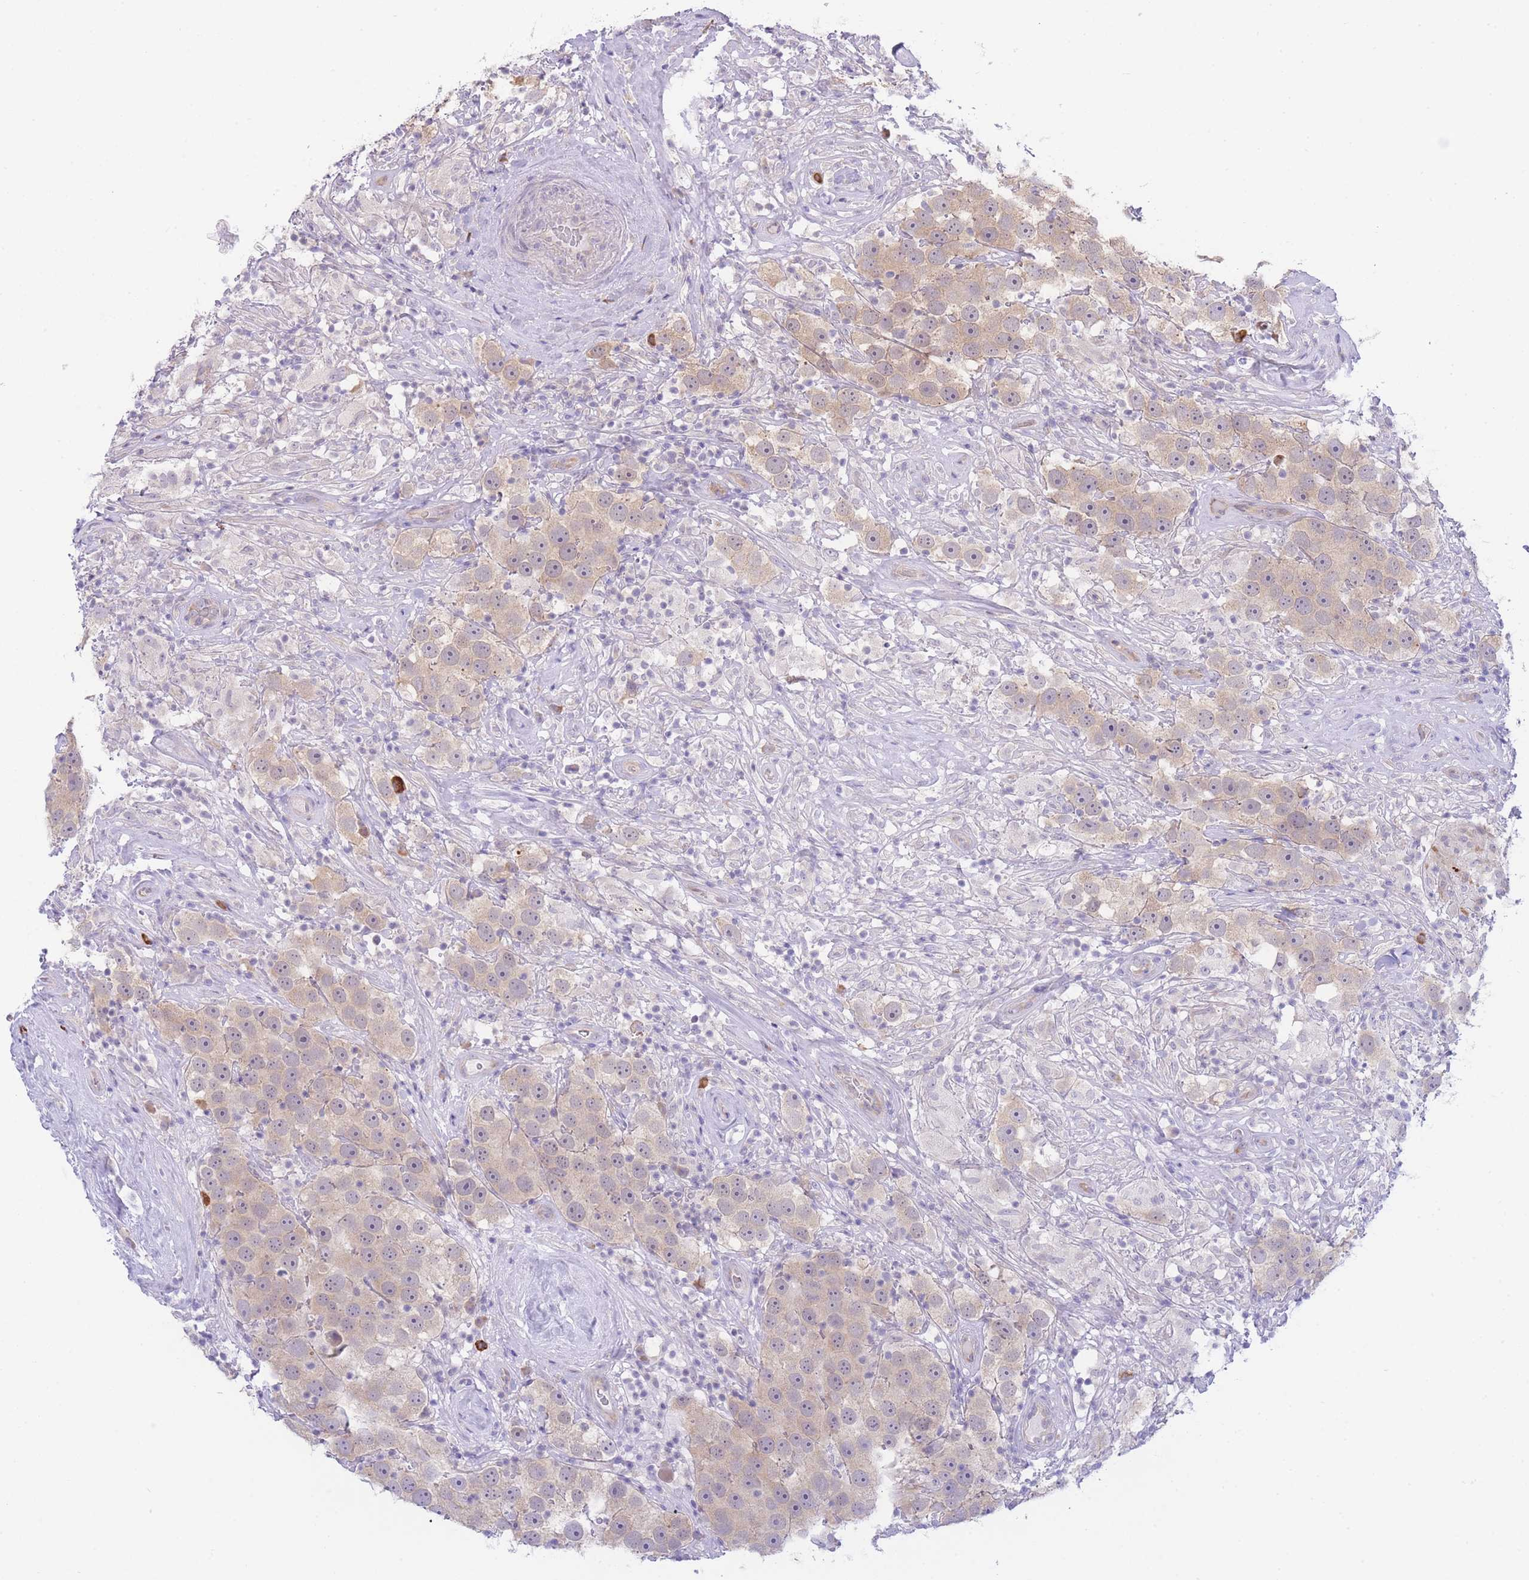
{"staining": {"intensity": "weak", "quantity": ">75%", "location": "cytoplasmic/membranous"}, "tissue": "testis cancer", "cell_type": "Tumor cells", "image_type": "cancer", "snomed": [{"axis": "morphology", "description": "Seminoma, NOS"}, {"axis": "topography", "description": "Testis"}], "caption": "Immunohistochemical staining of human testis cancer (seminoma) reveals low levels of weak cytoplasmic/membranous staining in about >75% of tumor cells.", "gene": "ZNF510", "patient": {"sex": "male", "age": 49}}